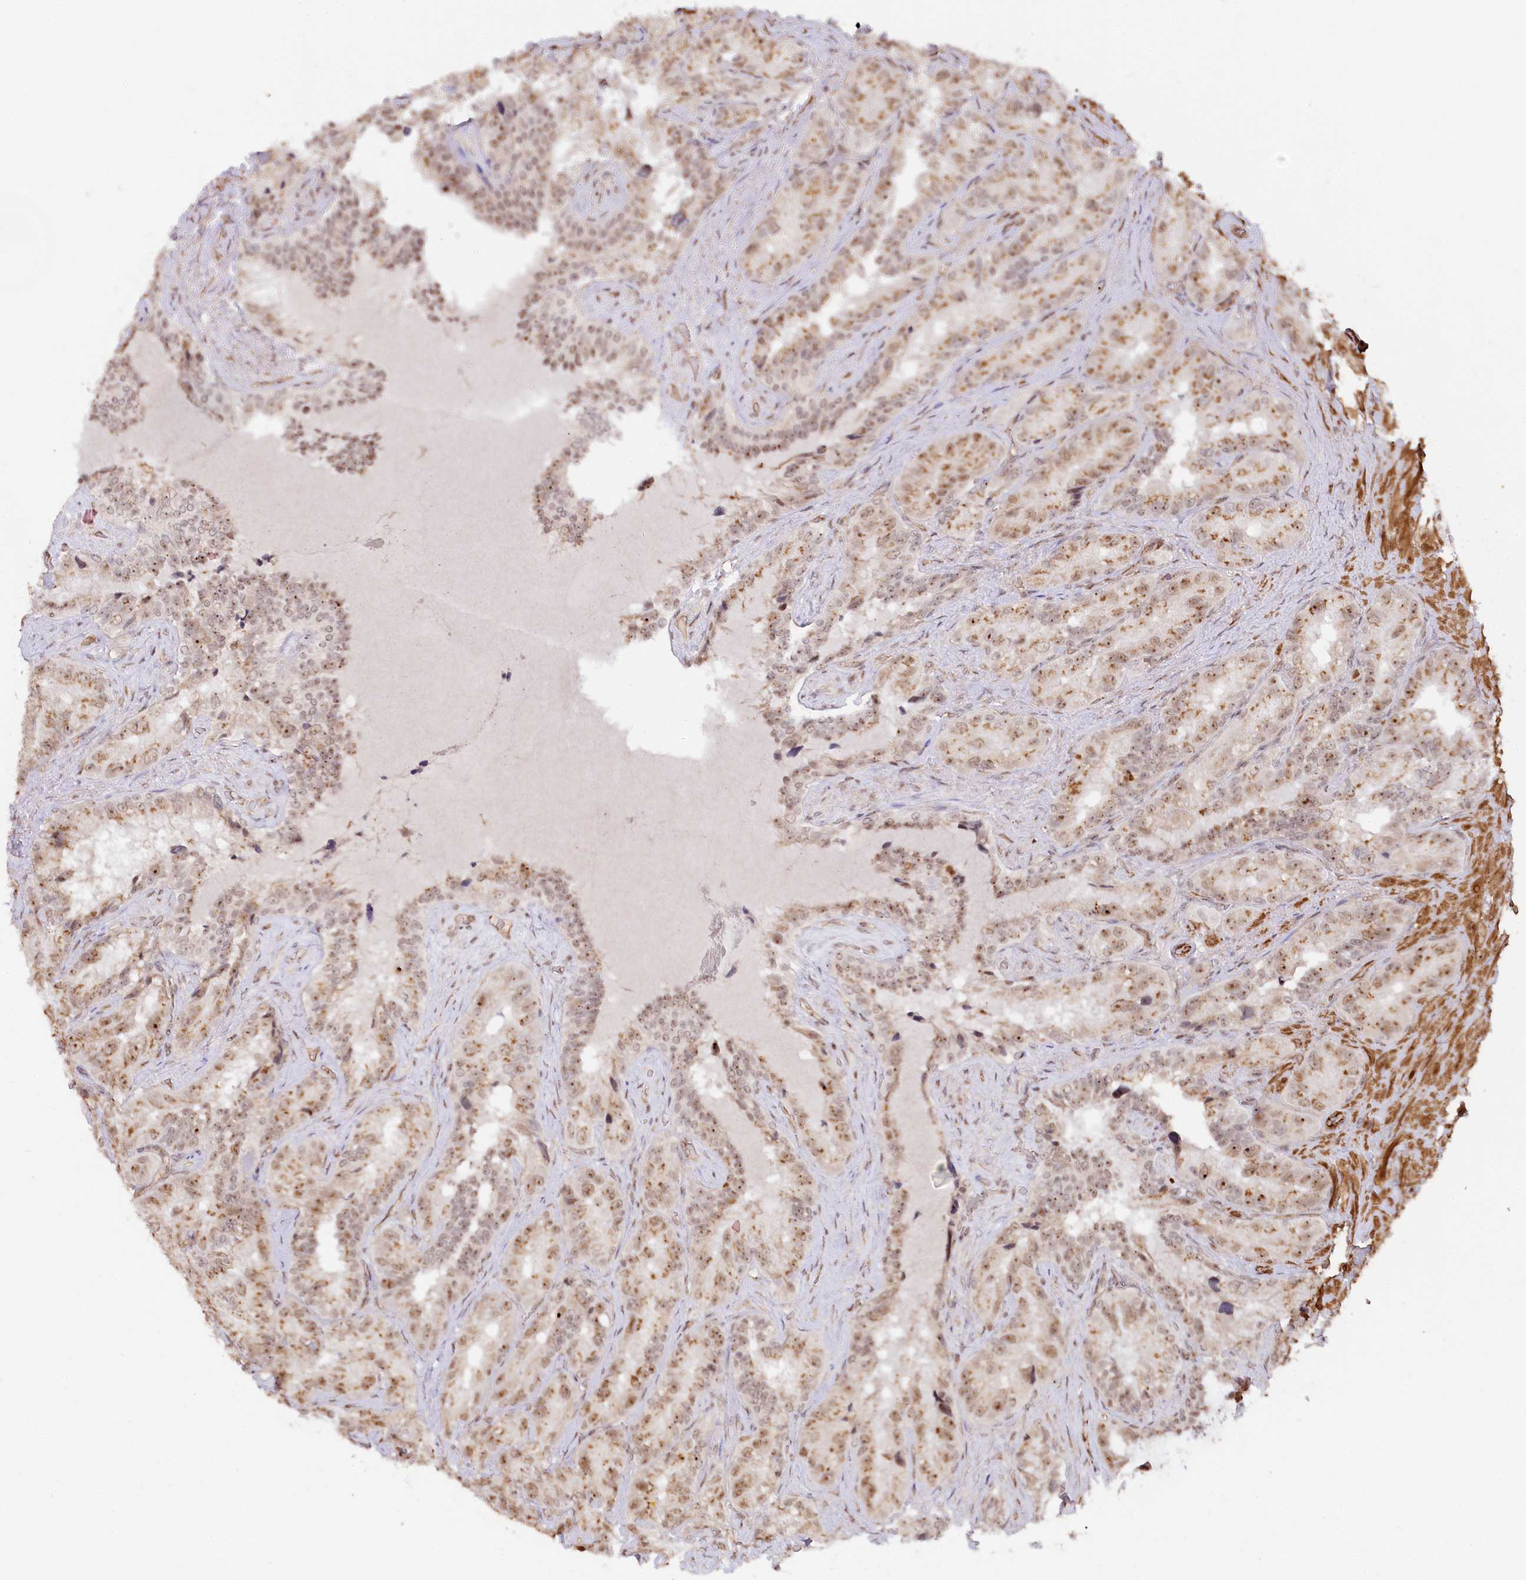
{"staining": {"intensity": "moderate", "quantity": ">75%", "location": "cytoplasmic/membranous,nuclear"}, "tissue": "seminal vesicle", "cell_type": "Glandular cells", "image_type": "normal", "snomed": [{"axis": "morphology", "description": "Normal tissue, NOS"}, {"axis": "topography", "description": "Seminal veicle"}, {"axis": "topography", "description": "Peripheral nerve tissue"}], "caption": "Moderate cytoplasmic/membranous,nuclear protein expression is identified in about >75% of glandular cells in seminal vesicle.", "gene": "GNL3L", "patient": {"sex": "male", "age": 67}}